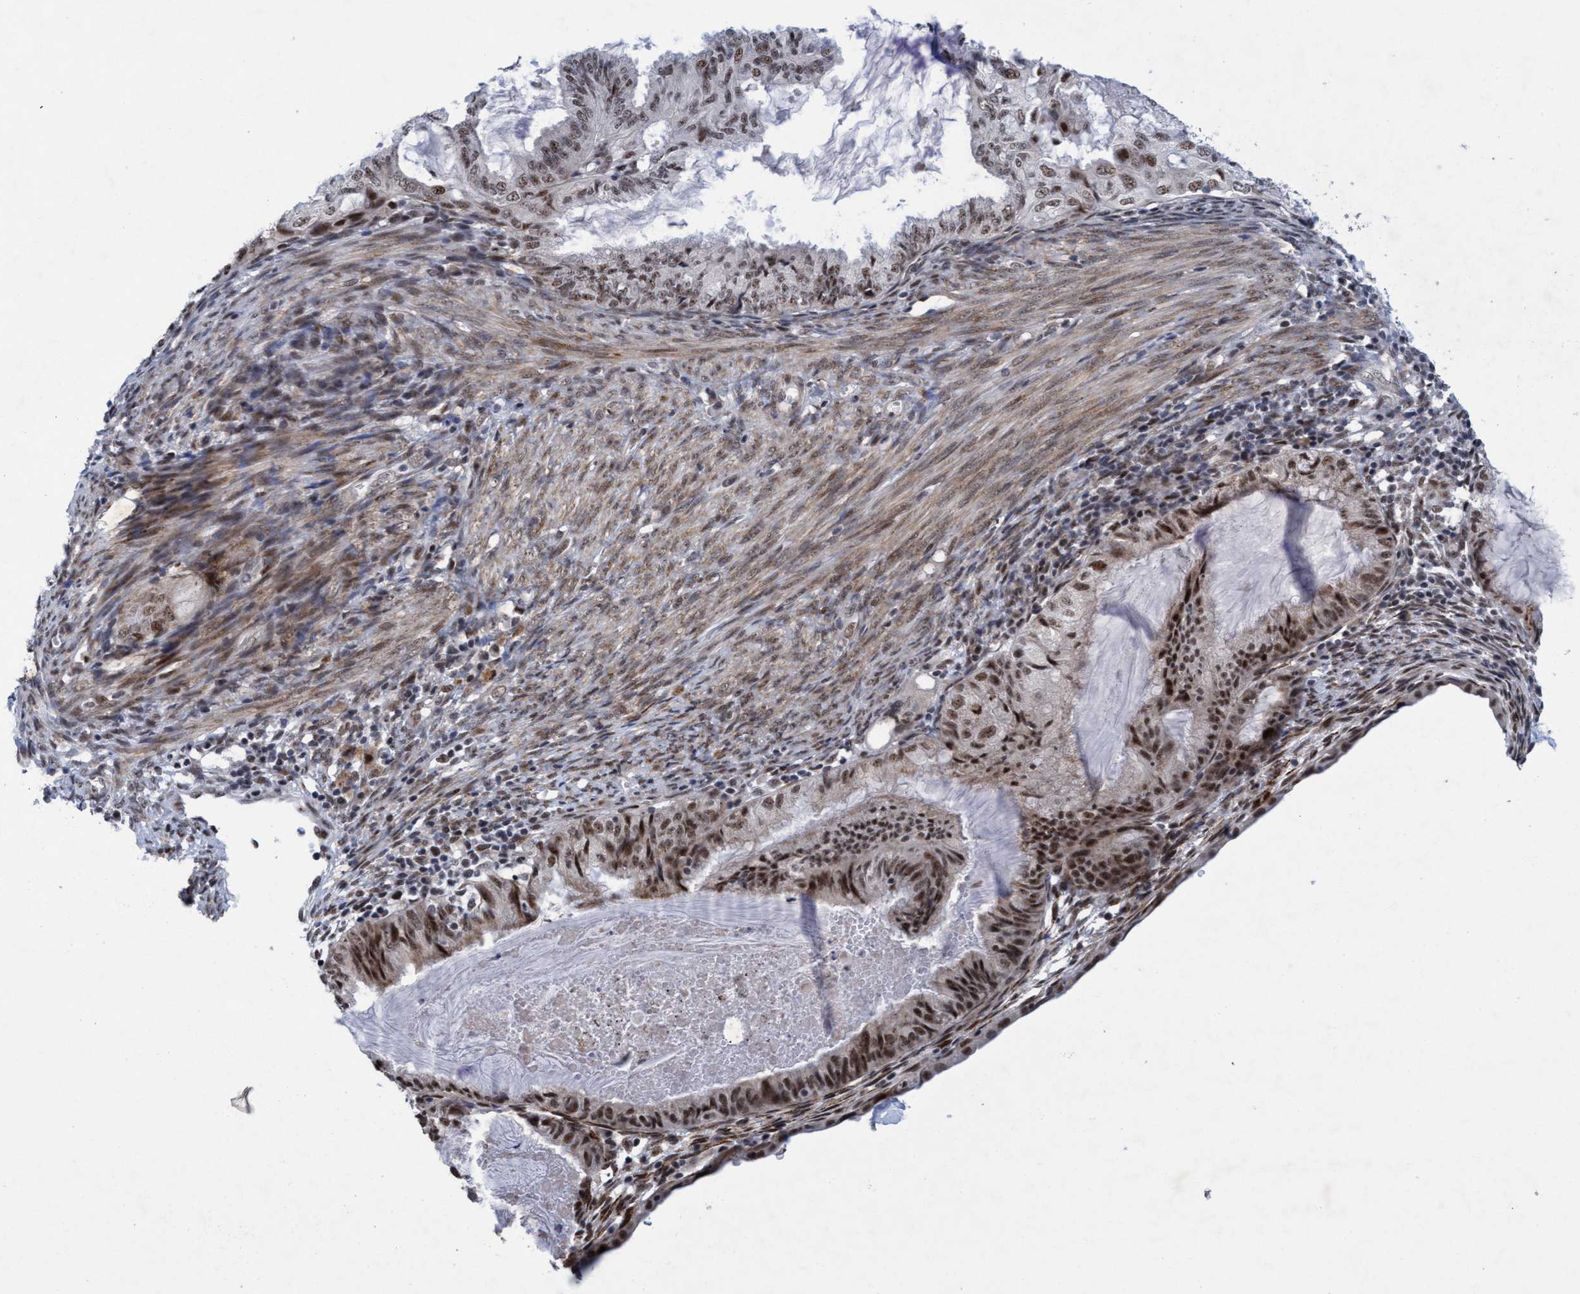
{"staining": {"intensity": "moderate", "quantity": ">75%", "location": "nuclear"}, "tissue": "cervical cancer", "cell_type": "Tumor cells", "image_type": "cancer", "snomed": [{"axis": "morphology", "description": "Normal tissue, NOS"}, {"axis": "morphology", "description": "Adenocarcinoma, NOS"}, {"axis": "topography", "description": "Cervix"}, {"axis": "topography", "description": "Endometrium"}], "caption": "Immunohistochemistry (IHC) histopathology image of cervical cancer (adenocarcinoma) stained for a protein (brown), which exhibits medium levels of moderate nuclear staining in about >75% of tumor cells.", "gene": "GLT6D1", "patient": {"sex": "female", "age": 86}}